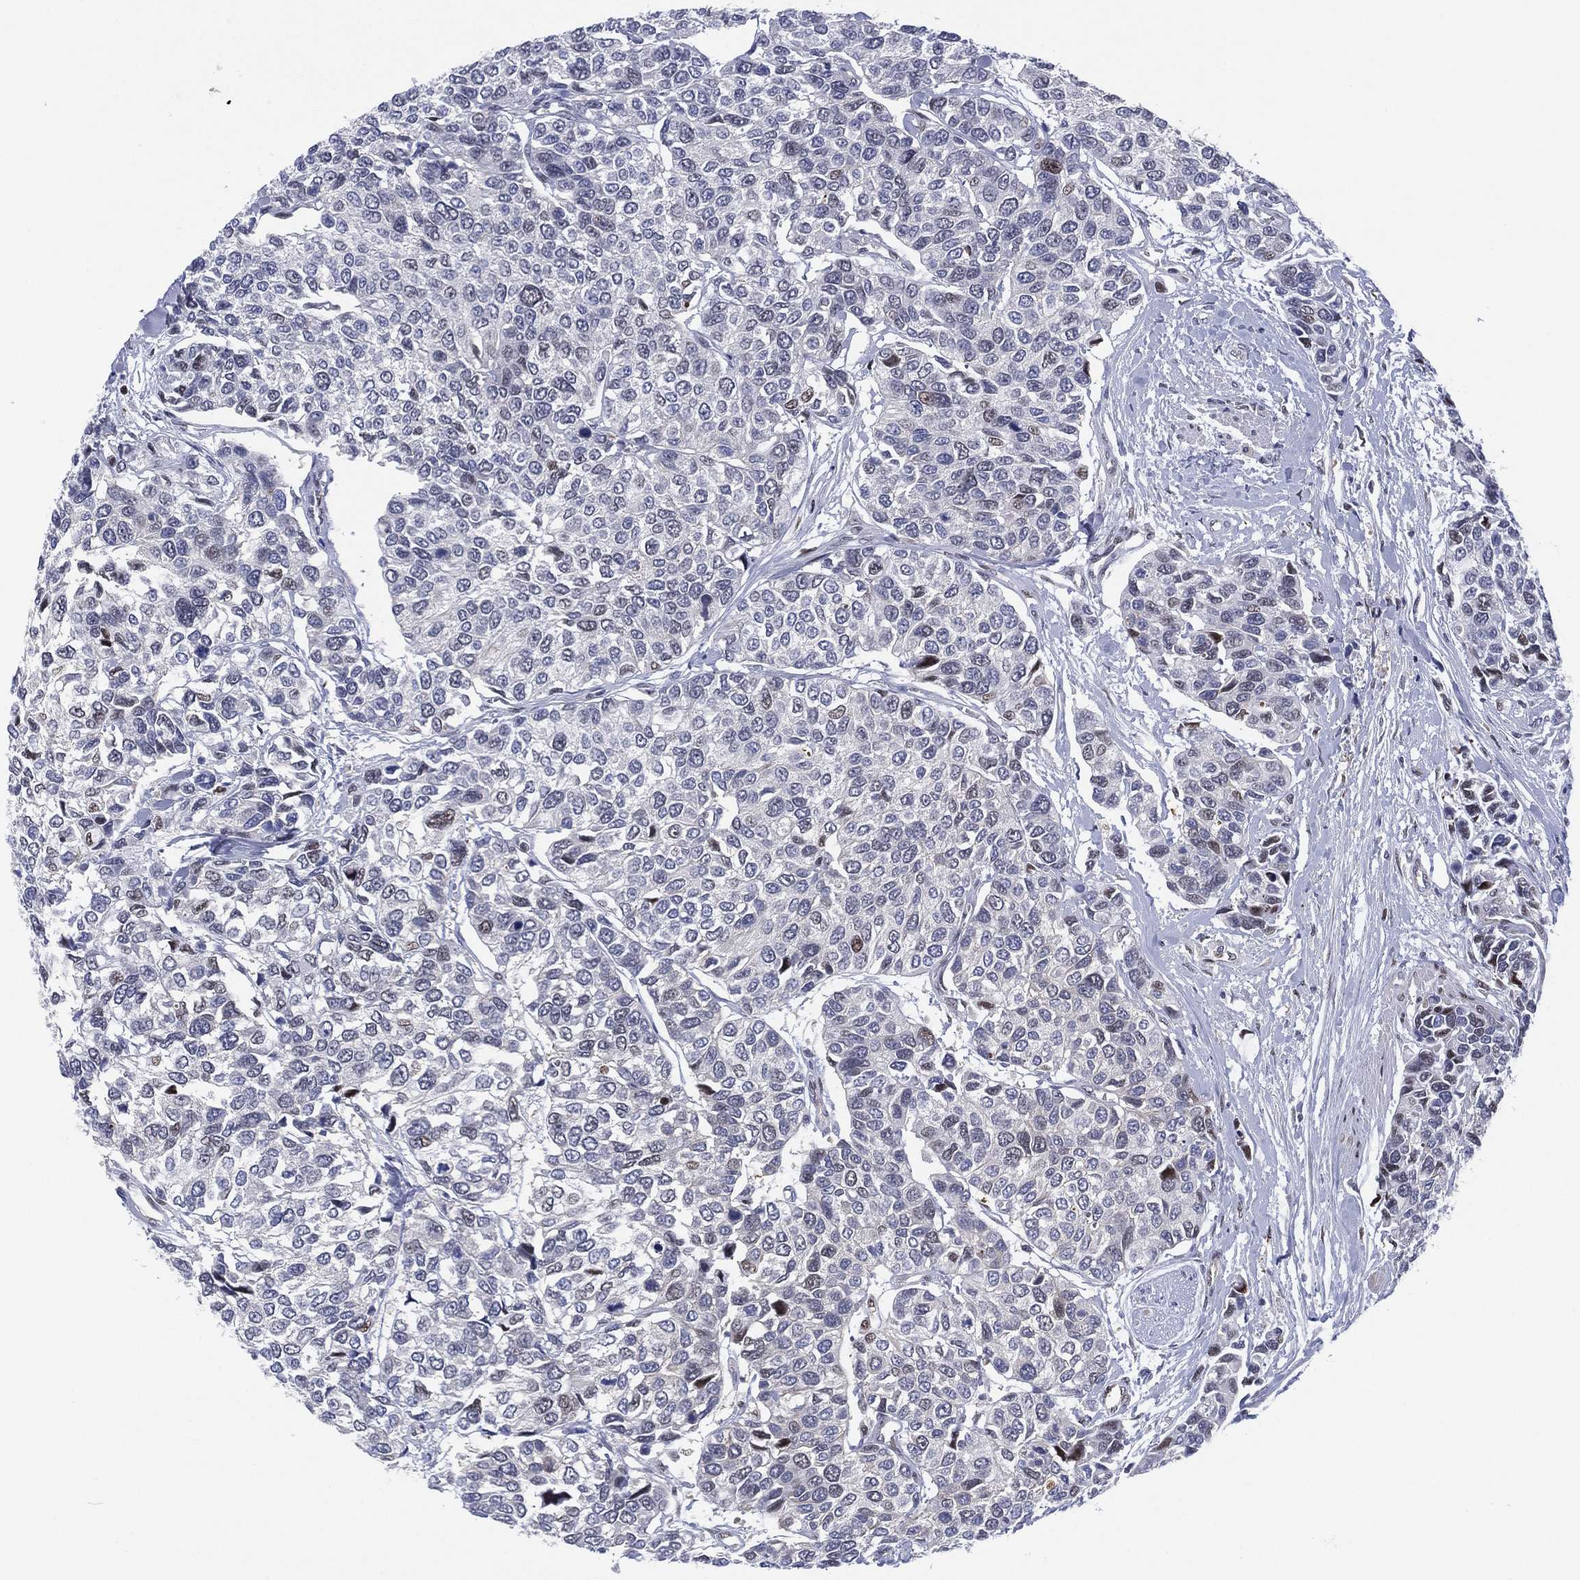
{"staining": {"intensity": "negative", "quantity": "none", "location": "none"}, "tissue": "urothelial cancer", "cell_type": "Tumor cells", "image_type": "cancer", "snomed": [{"axis": "morphology", "description": "Urothelial carcinoma, High grade"}, {"axis": "topography", "description": "Urinary bladder"}], "caption": "DAB (3,3'-diaminobenzidine) immunohistochemical staining of human urothelial cancer shows no significant positivity in tumor cells.", "gene": "SLC4A4", "patient": {"sex": "male", "age": 77}}